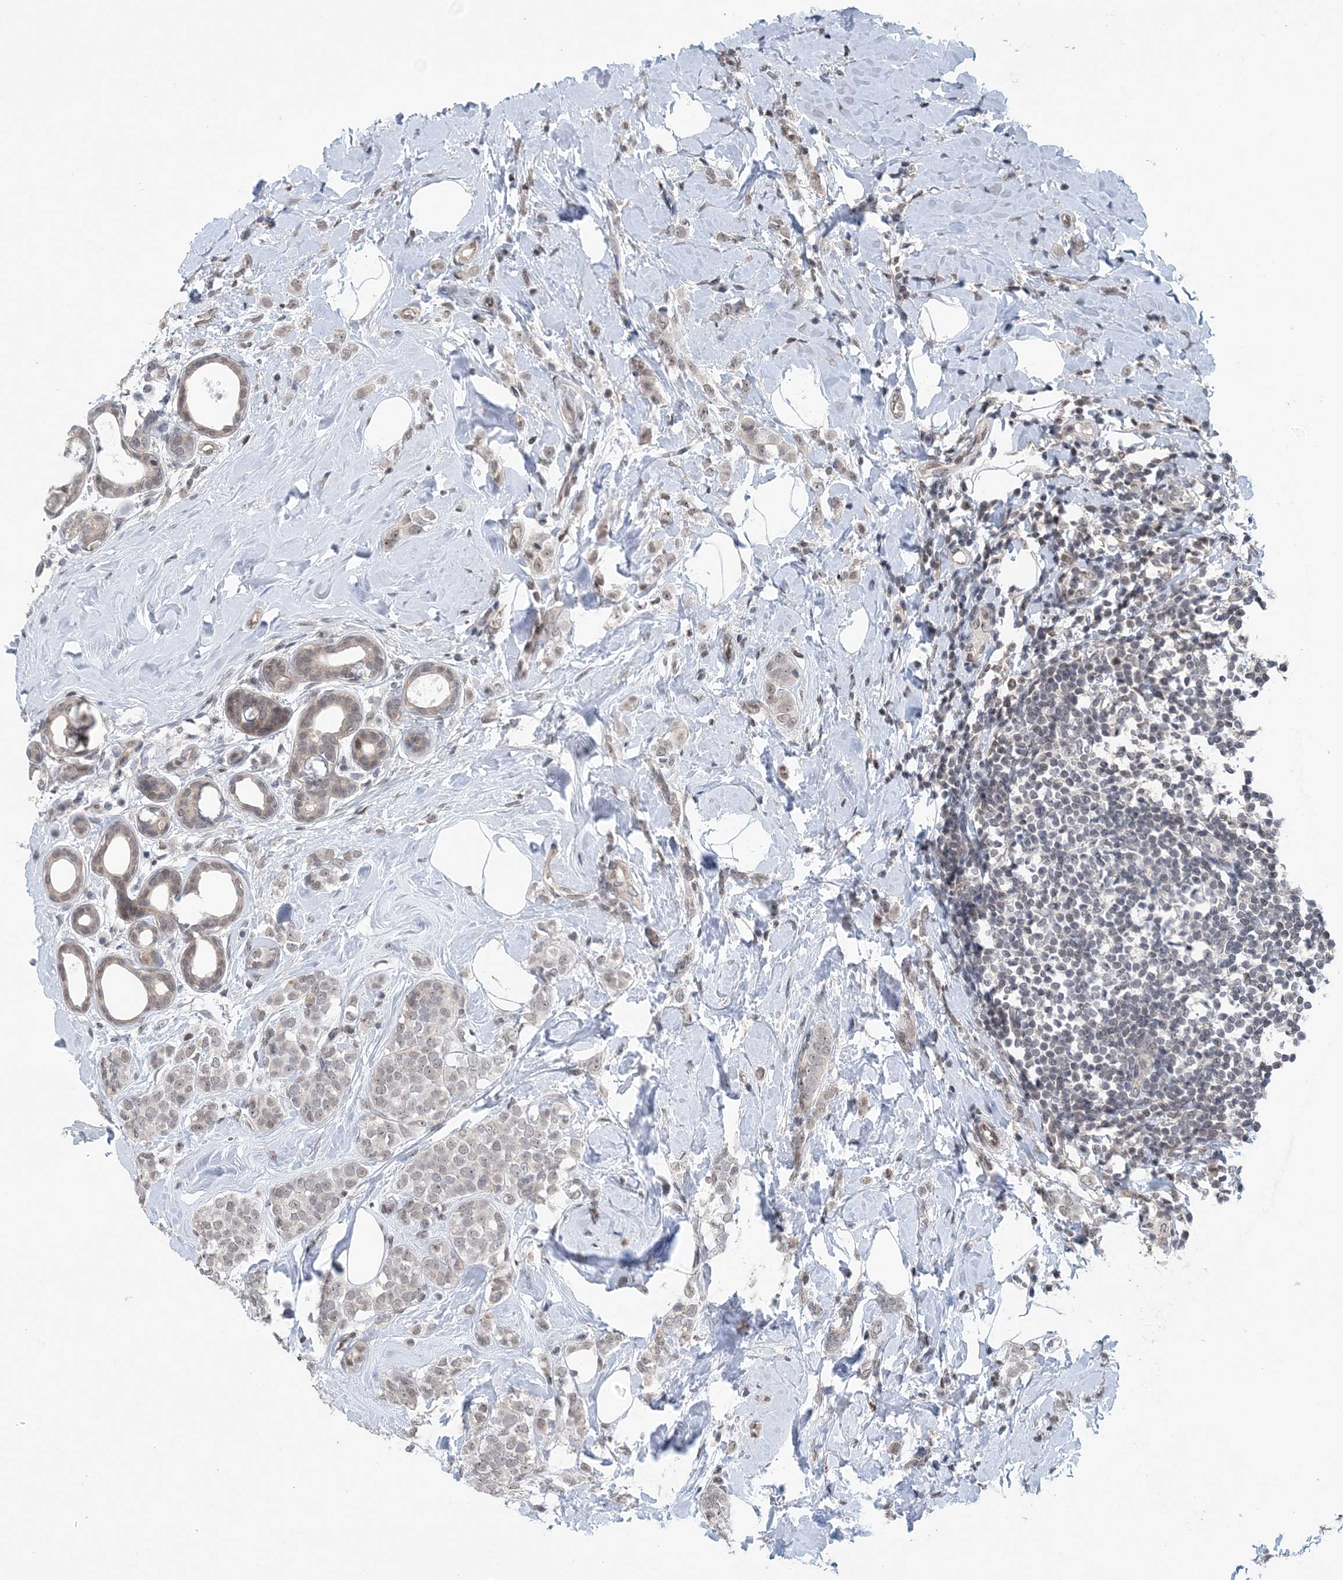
{"staining": {"intensity": "weak", "quantity": ">75%", "location": "nuclear"}, "tissue": "breast cancer", "cell_type": "Tumor cells", "image_type": "cancer", "snomed": [{"axis": "morphology", "description": "Lobular carcinoma"}, {"axis": "topography", "description": "Breast"}], "caption": "This is an image of immunohistochemistry staining of breast cancer, which shows weak expression in the nuclear of tumor cells.", "gene": "CCDC152", "patient": {"sex": "female", "age": 47}}